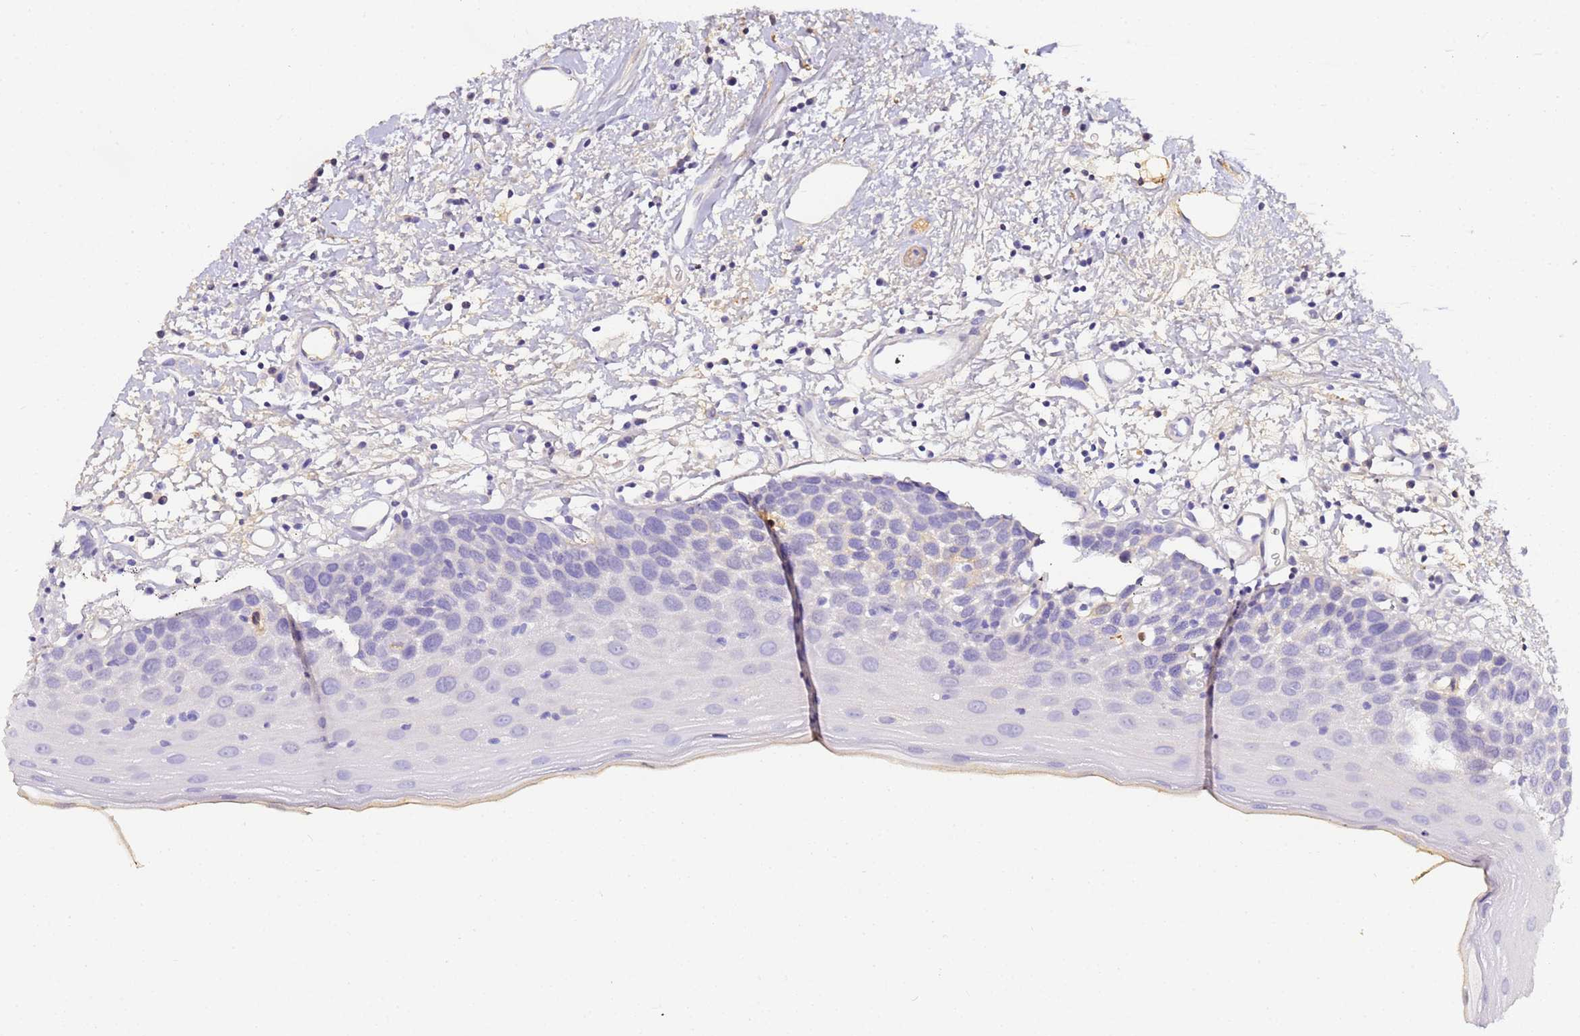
{"staining": {"intensity": "weak", "quantity": "<25%", "location": "nuclear"}, "tissue": "oral mucosa", "cell_type": "Squamous epithelial cells", "image_type": "normal", "snomed": [{"axis": "morphology", "description": "Normal tissue, NOS"}, {"axis": "topography", "description": "Oral tissue"}], "caption": "IHC image of unremarkable human oral mucosa stained for a protein (brown), which exhibits no staining in squamous epithelial cells. The staining was performed using DAB (3,3'-diaminobenzidine) to visualize the protein expression in brown, while the nuclei were stained in blue with hematoxylin (Magnification: 20x).", "gene": "CFHR1", "patient": {"sex": "male", "age": 74}}